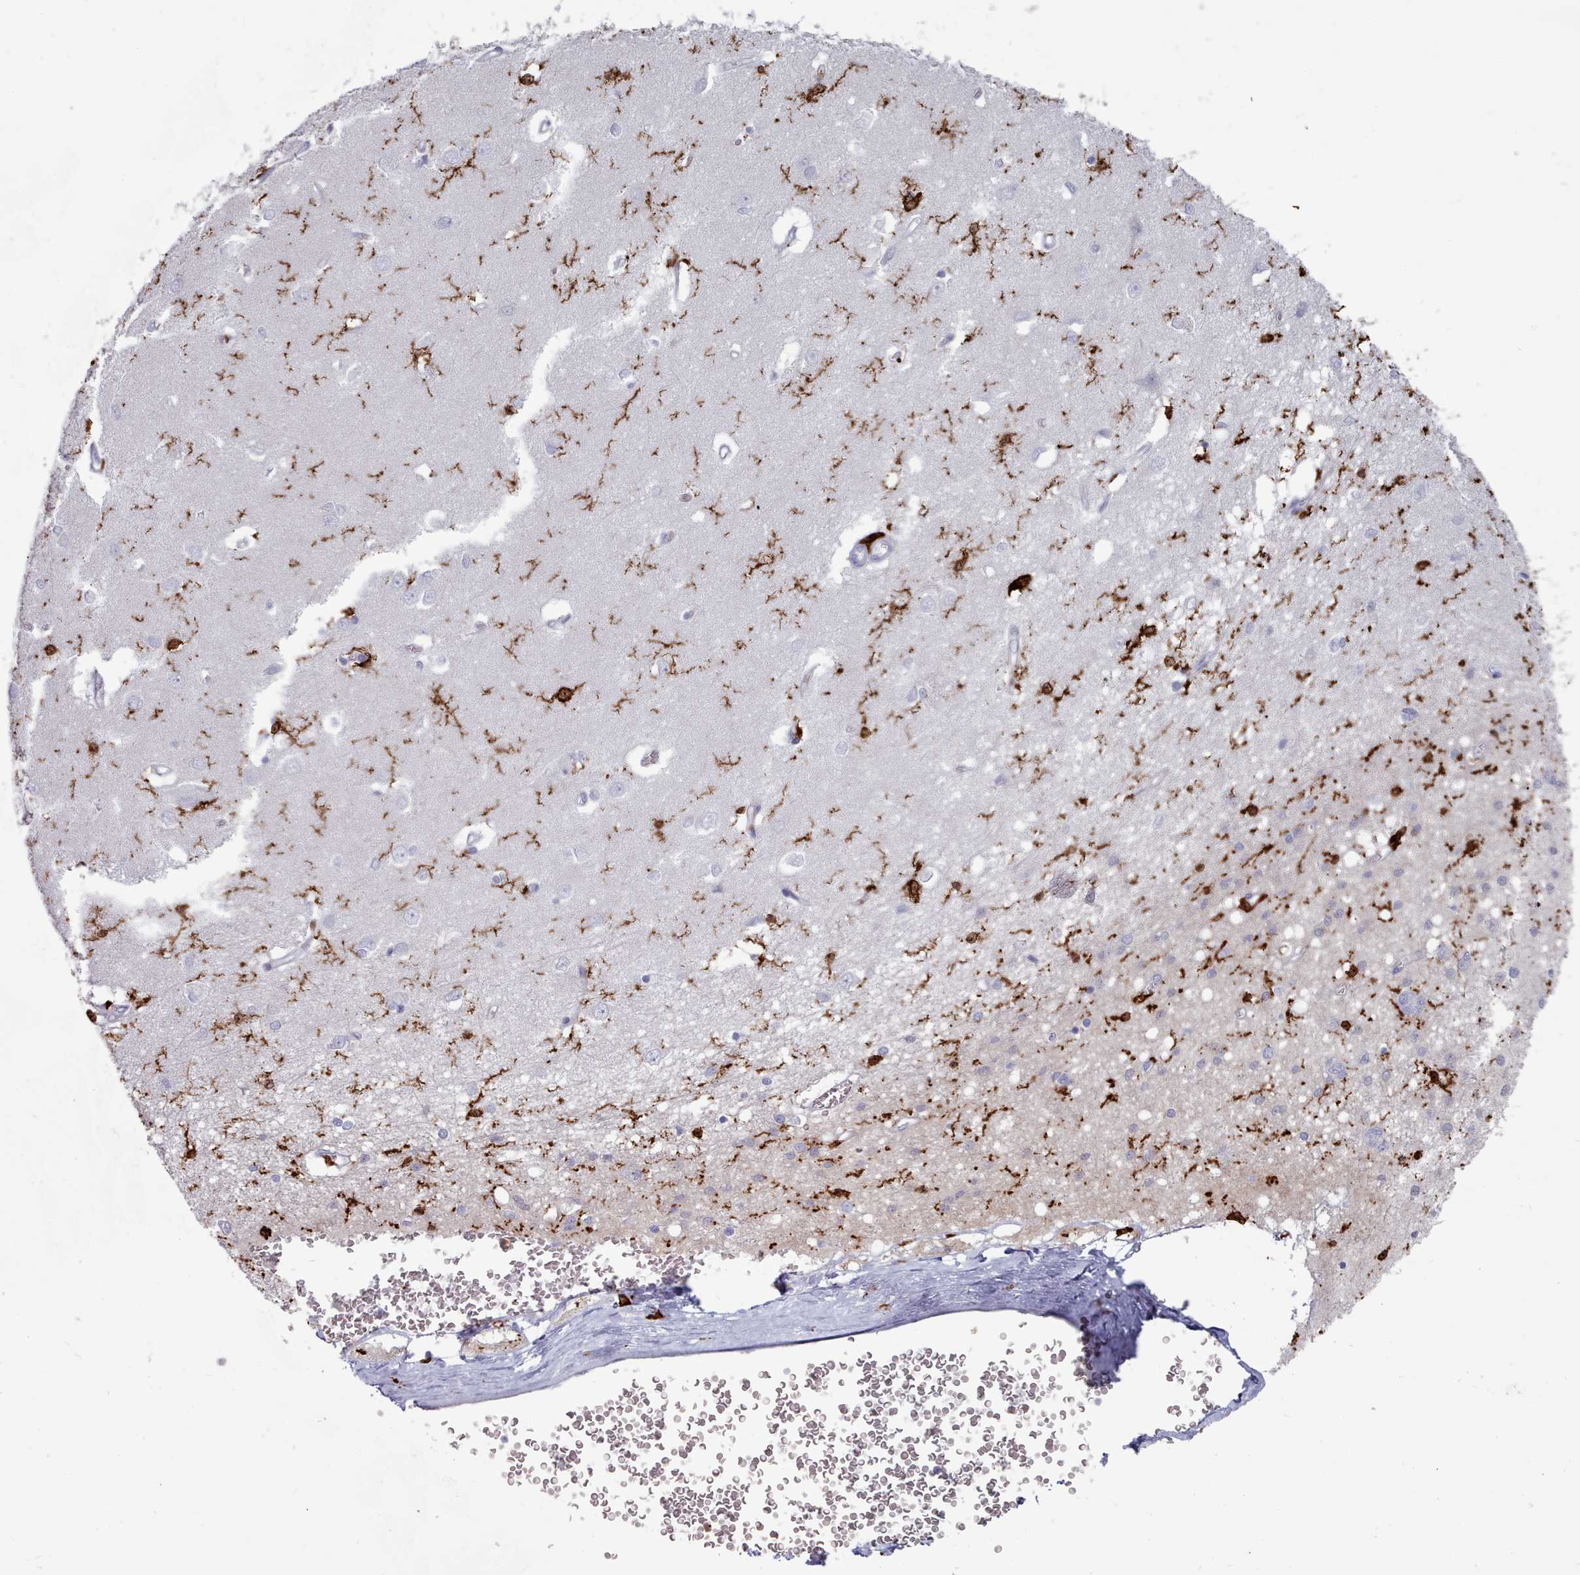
{"staining": {"intensity": "strong", "quantity": "<25%", "location": "cytoplasmic/membranous"}, "tissue": "caudate", "cell_type": "Glial cells", "image_type": "normal", "snomed": [{"axis": "morphology", "description": "Normal tissue, NOS"}, {"axis": "topography", "description": "Lateral ventricle wall"}], "caption": "Immunohistochemistry (DAB) staining of normal caudate displays strong cytoplasmic/membranous protein expression in approximately <25% of glial cells.", "gene": "AIF1", "patient": {"sex": "male", "age": 37}}